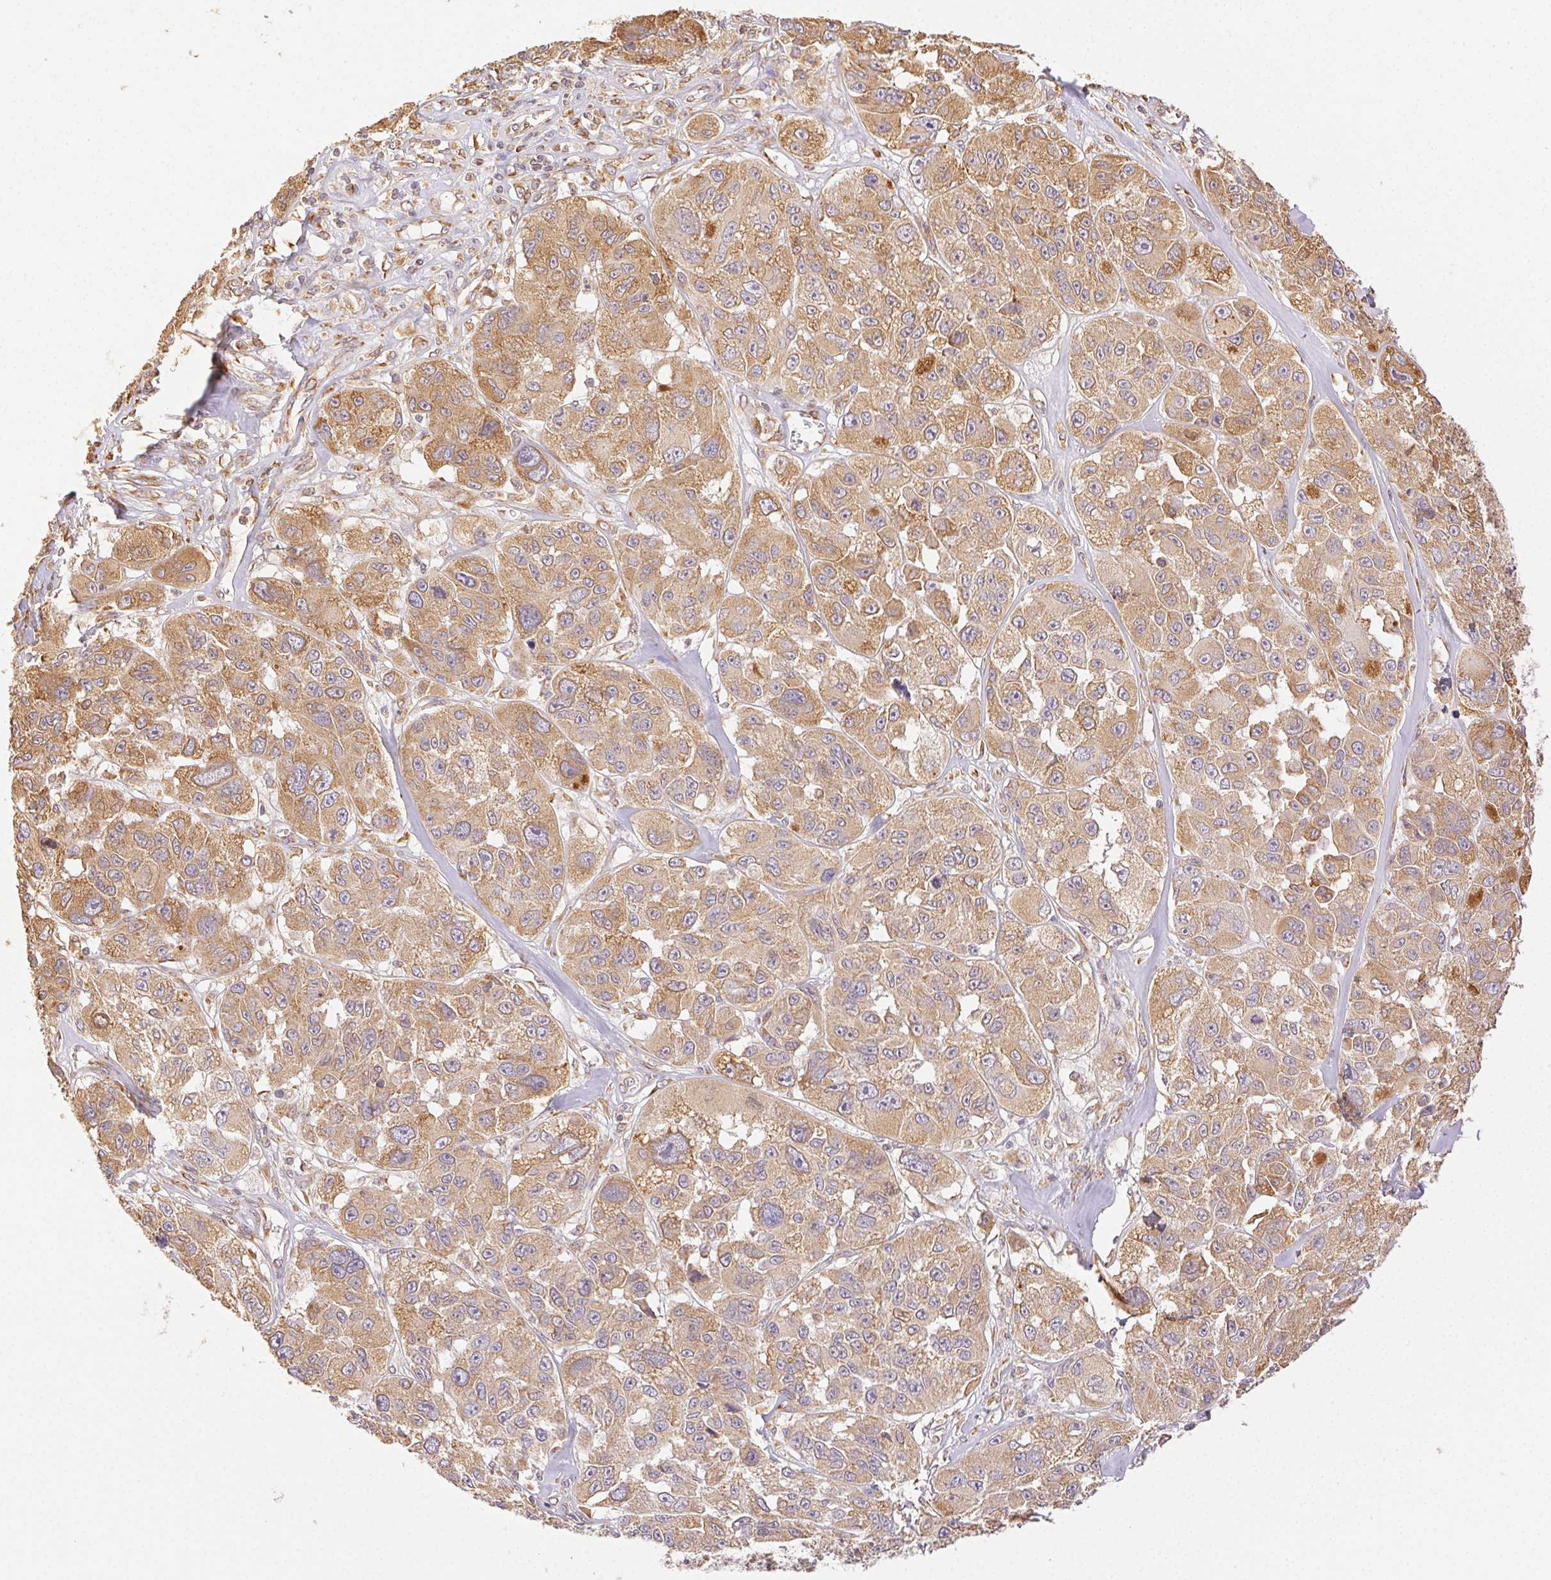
{"staining": {"intensity": "moderate", "quantity": ">75%", "location": "cytoplasmic/membranous"}, "tissue": "melanoma", "cell_type": "Tumor cells", "image_type": "cancer", "snomed": [{"axis": "morphology", "description": "Malignant melanoma, NOS"}, {"axis": "topography", "description": "Skin"}], "caption": "The image reveals immunohistochemical staining of melanoma. There is moderate cytoplasmic/membranous positivity is present in approximately >75% of tumor cells.", "gene": "ENTREP1", "patient": {"sex": "female", "age": 66}}